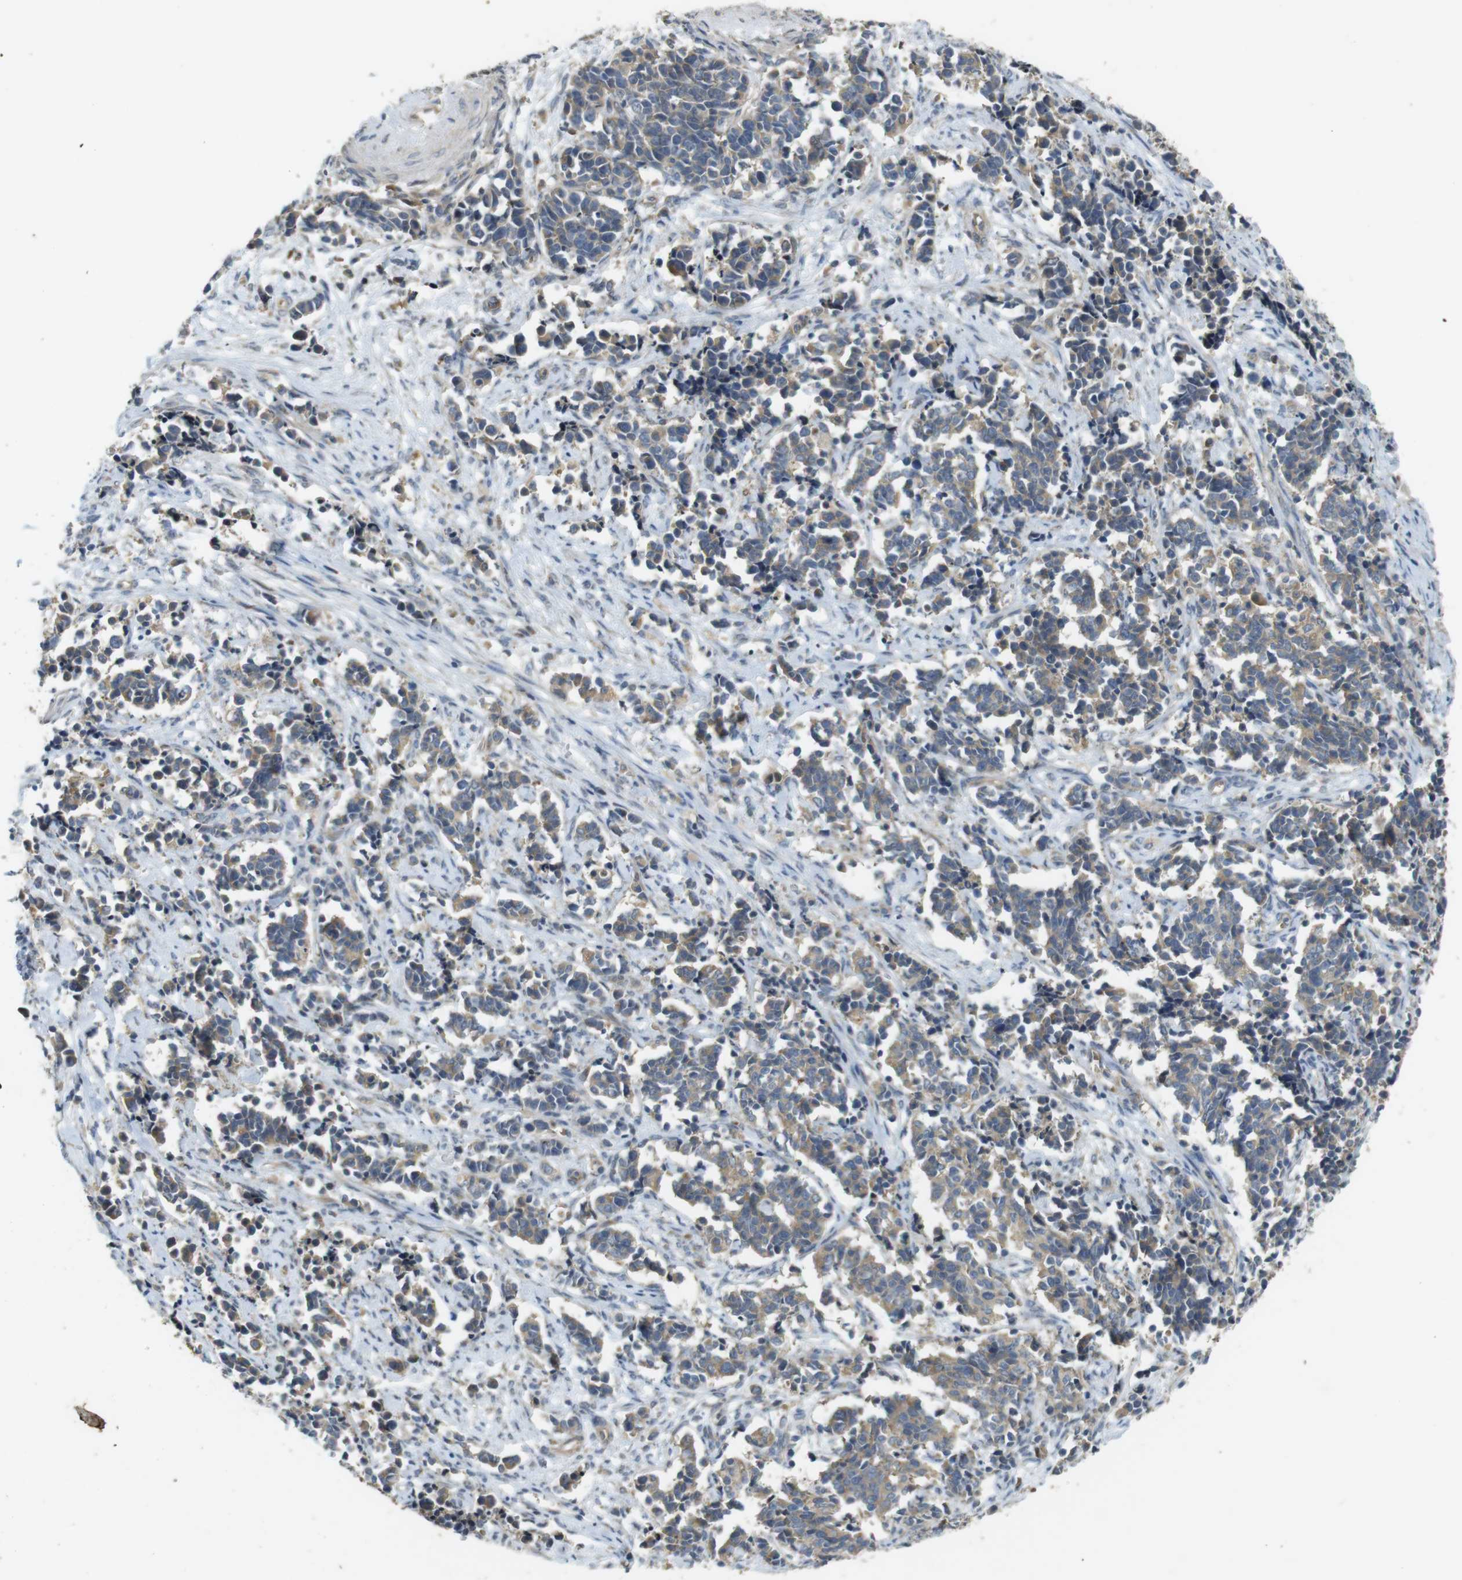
{"staining": {"intensity": "moderate", "quantity": ">75%", "location": "cytoplasmic/membranous"}, "tissue": "cervical cancer", "cell_type": "Tumor cells", "image_type": "cancer", "snomed": [{"axis": "morphology", "description": "Normal tissue, NOS"}, {"axis": "morphology", "description": "Squamous cell carcinoma, NOS"}, {"axis": "topography", "description": "Cervix"}], "caption": "This is a photomicrograph of IHC staining of cervical cancer, which shows moderate expression in the cytoplasmic/membranous of tumor cells.", "gene": "CLTC", "patient": {"sex": "female", "age": 35}}